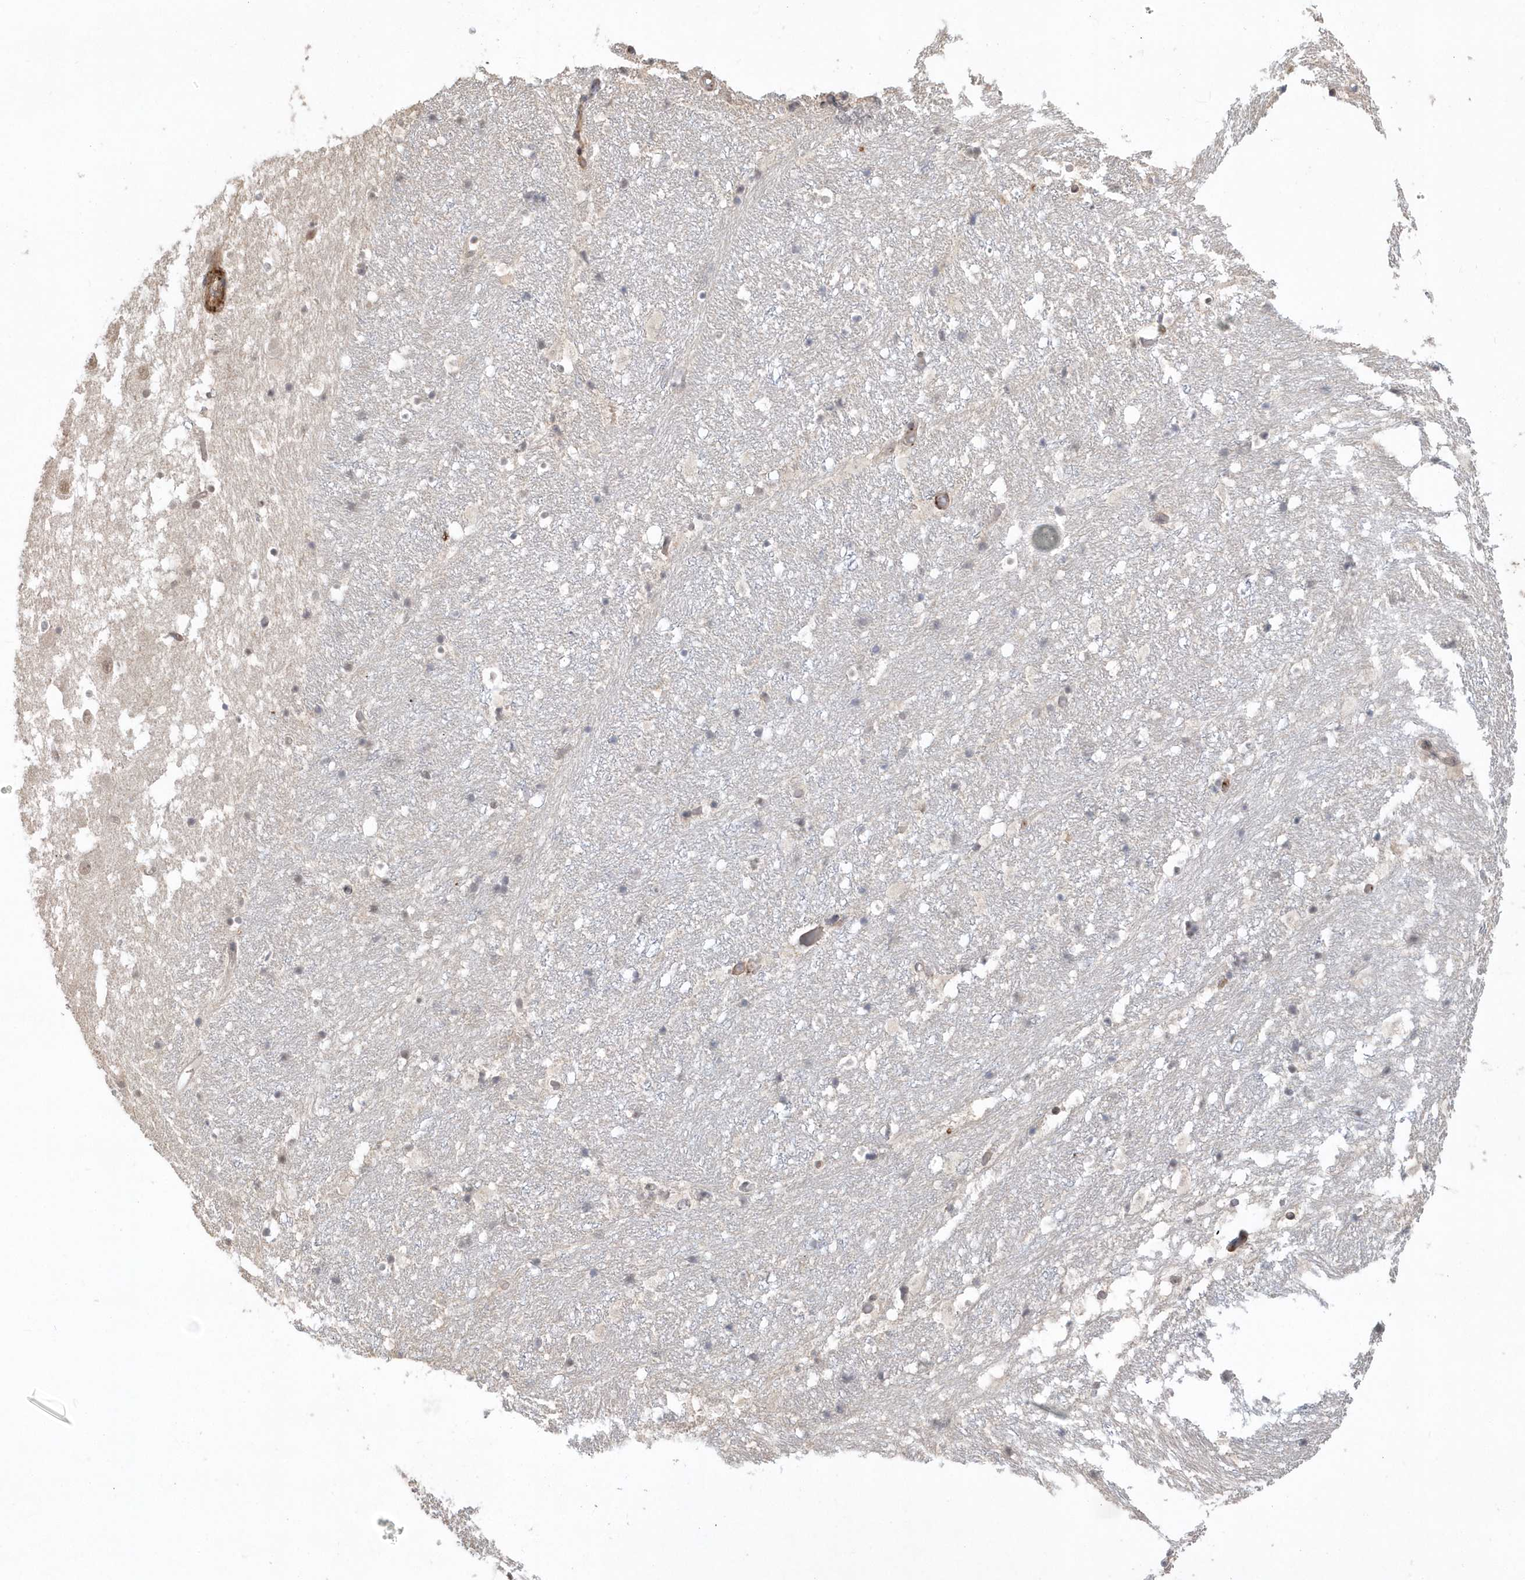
{"staining": {"intensity": "negative", "quantity": "none", "location": "none"}, "tissue": "hippocampus", "cell_type": "Glial cells", "image_type": "normal", "snomed": [{"axis": "morphology", "description": "Normal tissue, NOS"}, {"axis": "topography", "description": "Hippocampus"}], "caption": "Immunohistochemistry (IHC) of normal human hippocampus shows no positivity in glial cells.", "gene": "CRIP3", "patient": {"sex": "female", "age": 52}}